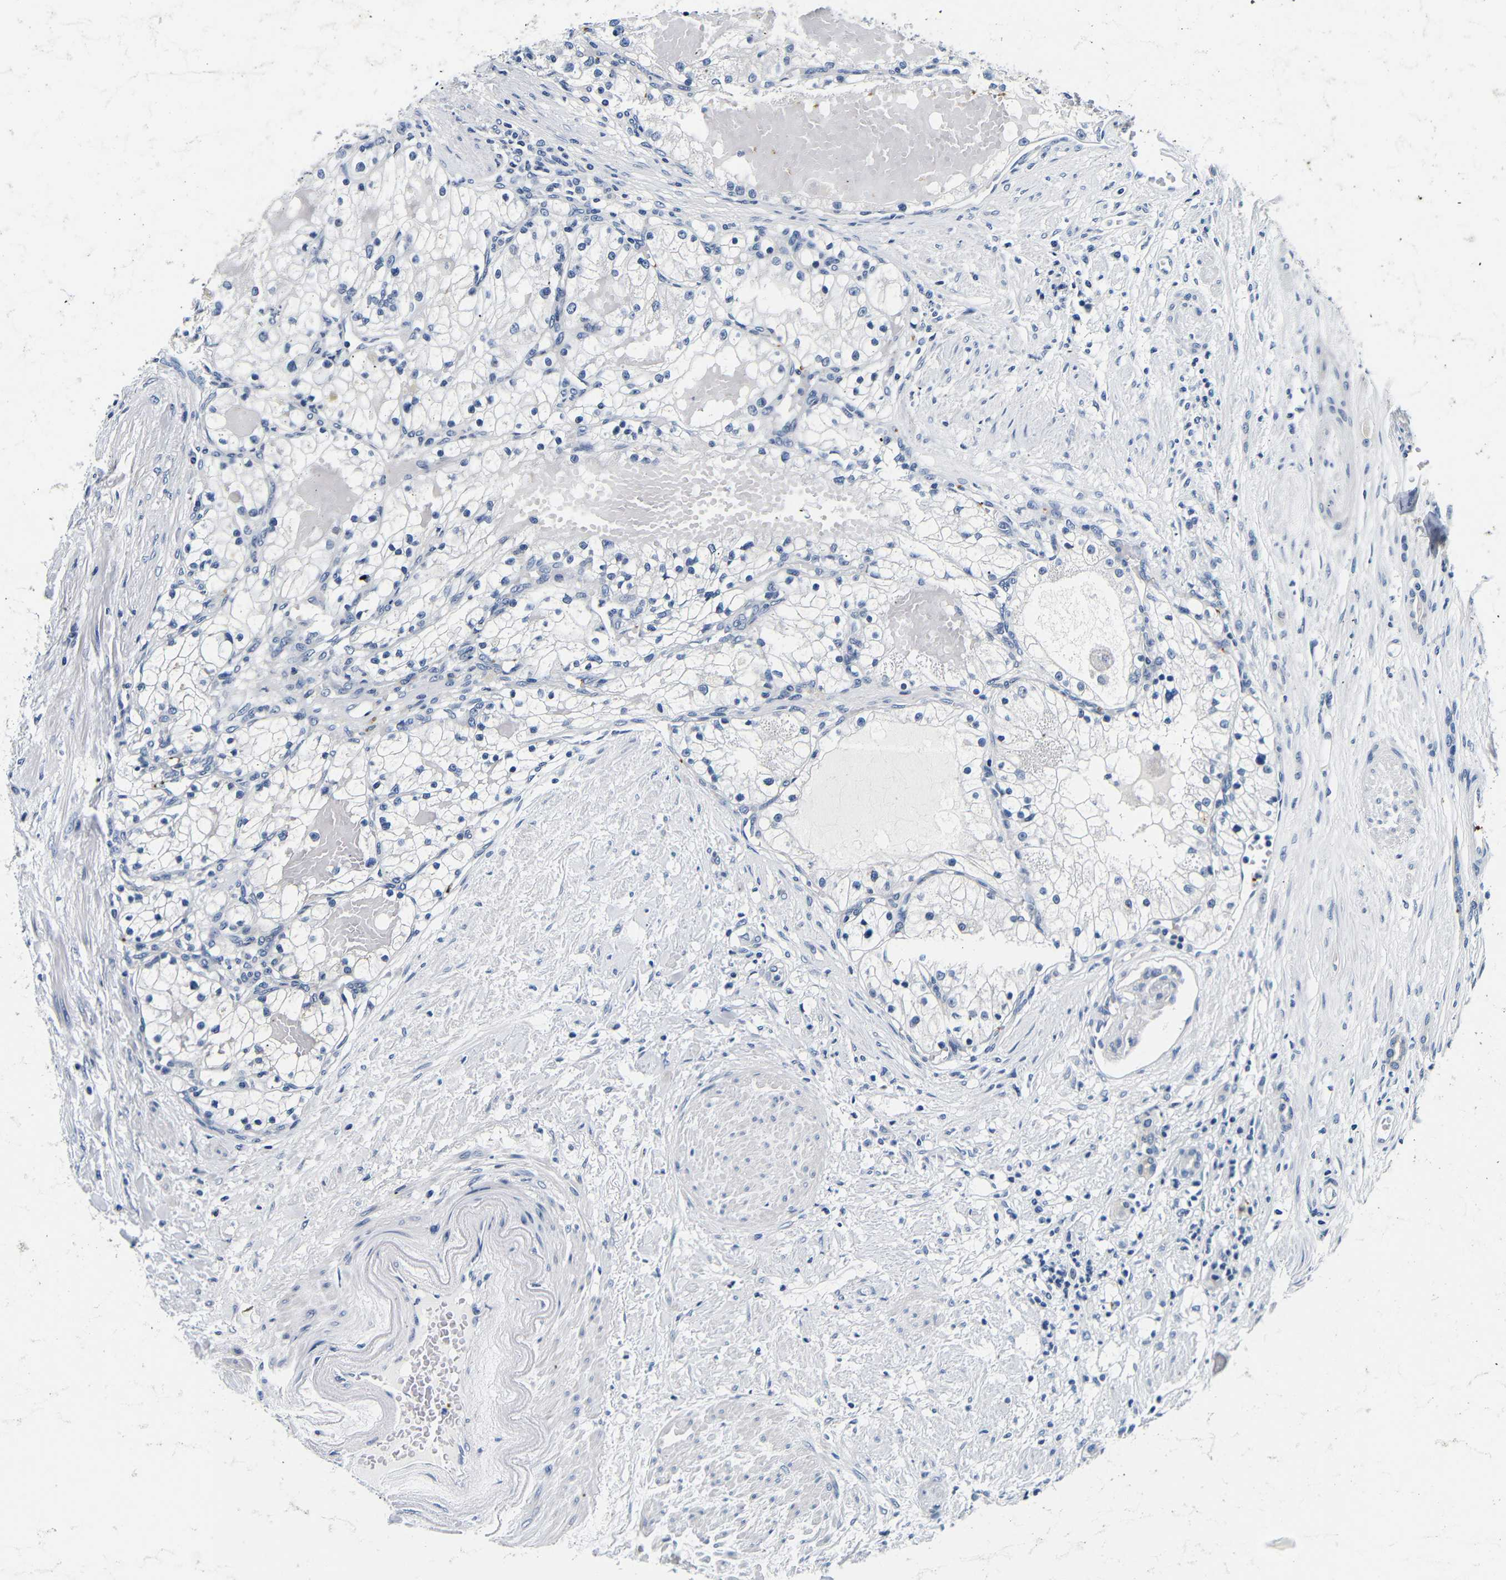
{"staining": {"intensity": "negative", "quantity": "none", "location": "none"}, "tissue": "renal cancer", "cell_type": "Tumor cells", "image_type": "cancer", "snomed": [{"axis": "morphology", "description": "Adenocarcinoma, NOS"}, {"axis": "topography", "description": "Kidney"}], "caption": "Adenocarcinoma (renal) stained for a protein using immunohistochemistry shows no staining tumor cells.", "gene": "GP1BA", "patient": {"sex": "male", "age": 68}}